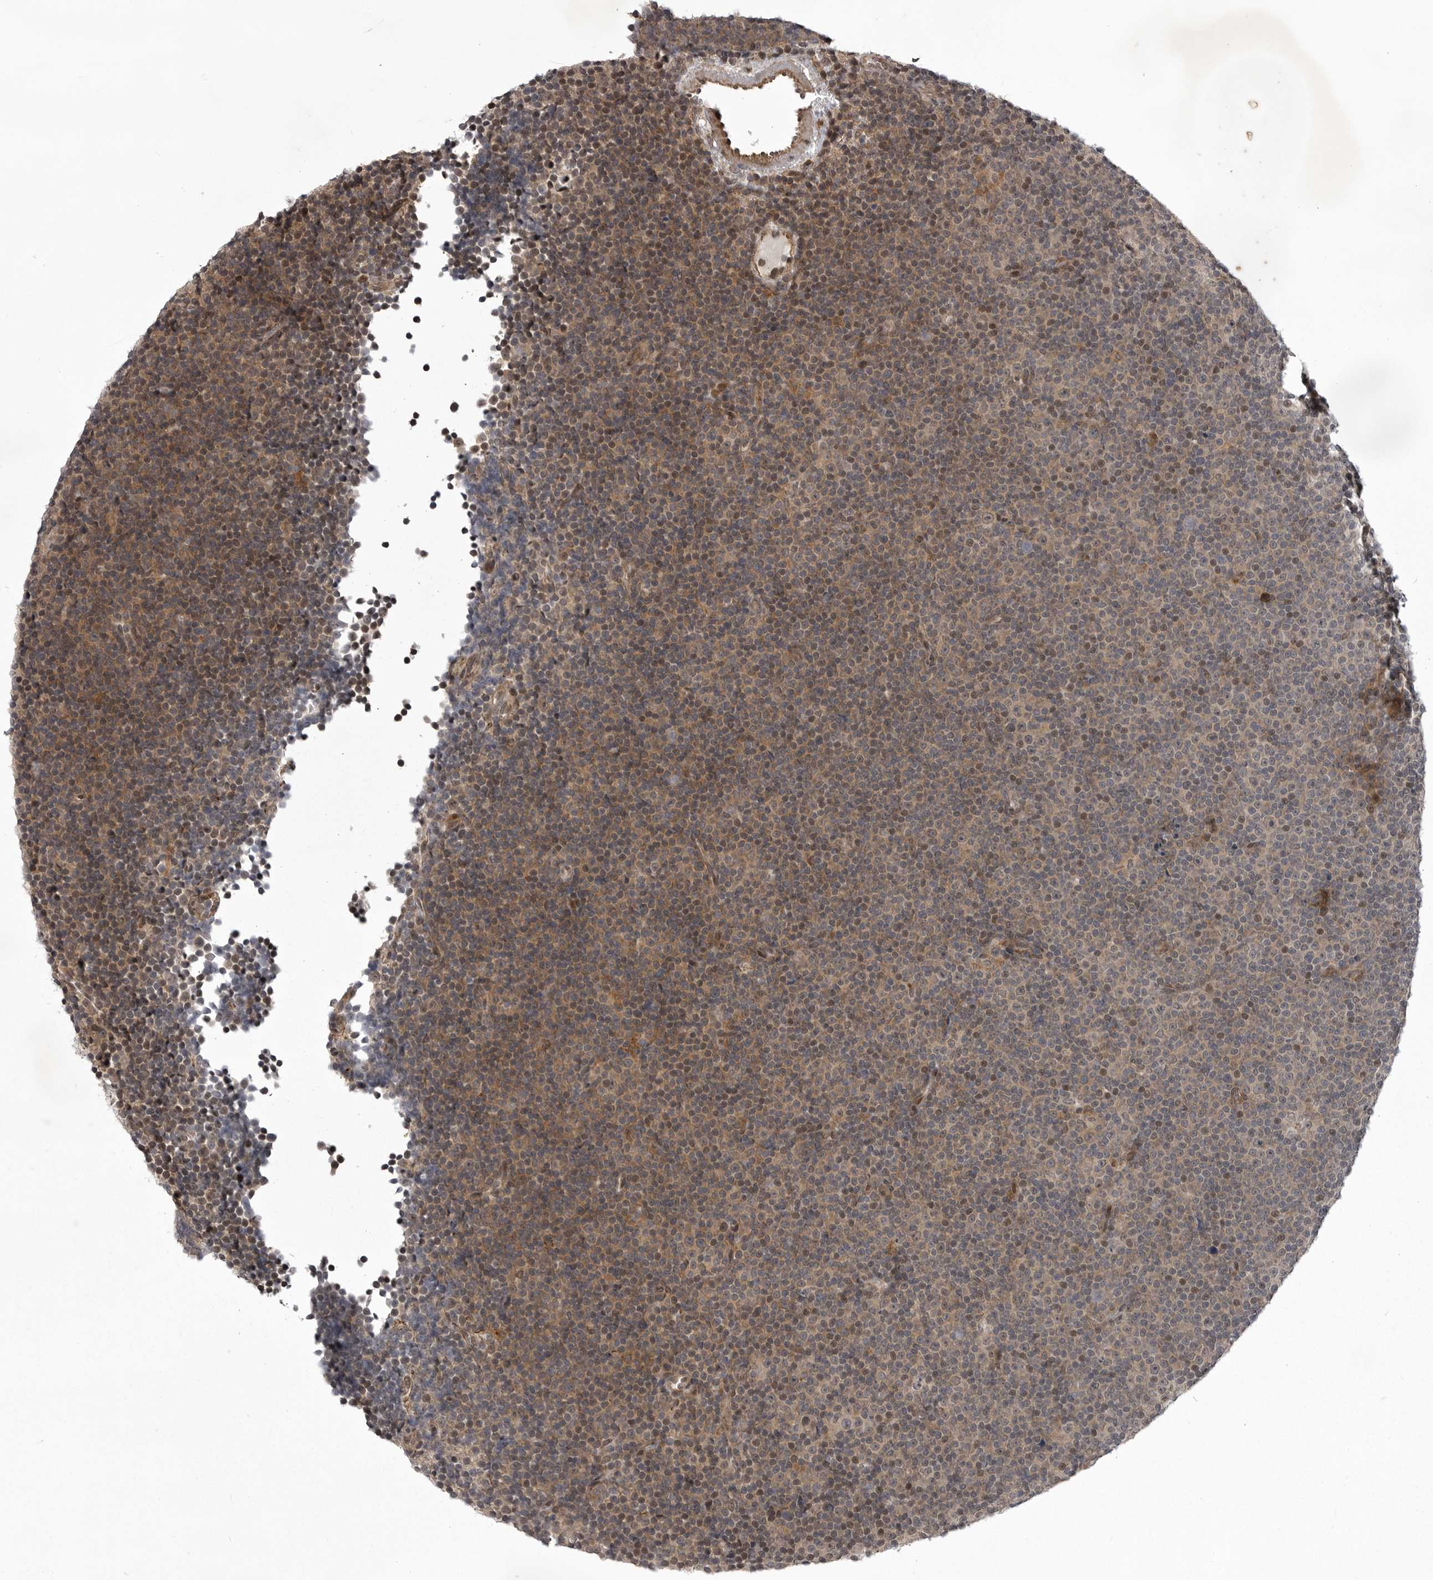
{"staining": {"intensity": "weak", "quantity": ">75%", "location": "cytoplasmic/membranous"}, "tissue": "lymphoma", "cell_type": "Tumor cells", "image_type": "cancer", "snomed": [{"axis": "morphology", "description": "Malignant lymphoma, non-Hodgkin's type, Low grade"}, {"axis": "topography", "description": "Lymph node"}], "caption": "Immunohistochemistry (IHC) image of neoplastic tissue: lymphoma stained using IHC reveals low levels of weak protein expression localized specifically in the cytoplasmic/membranous of tumor cells, appearing as a cytoplasmic/membranous brown color.", "gene": "SNX16", "patient": {"sex": "female", "age": 67}}